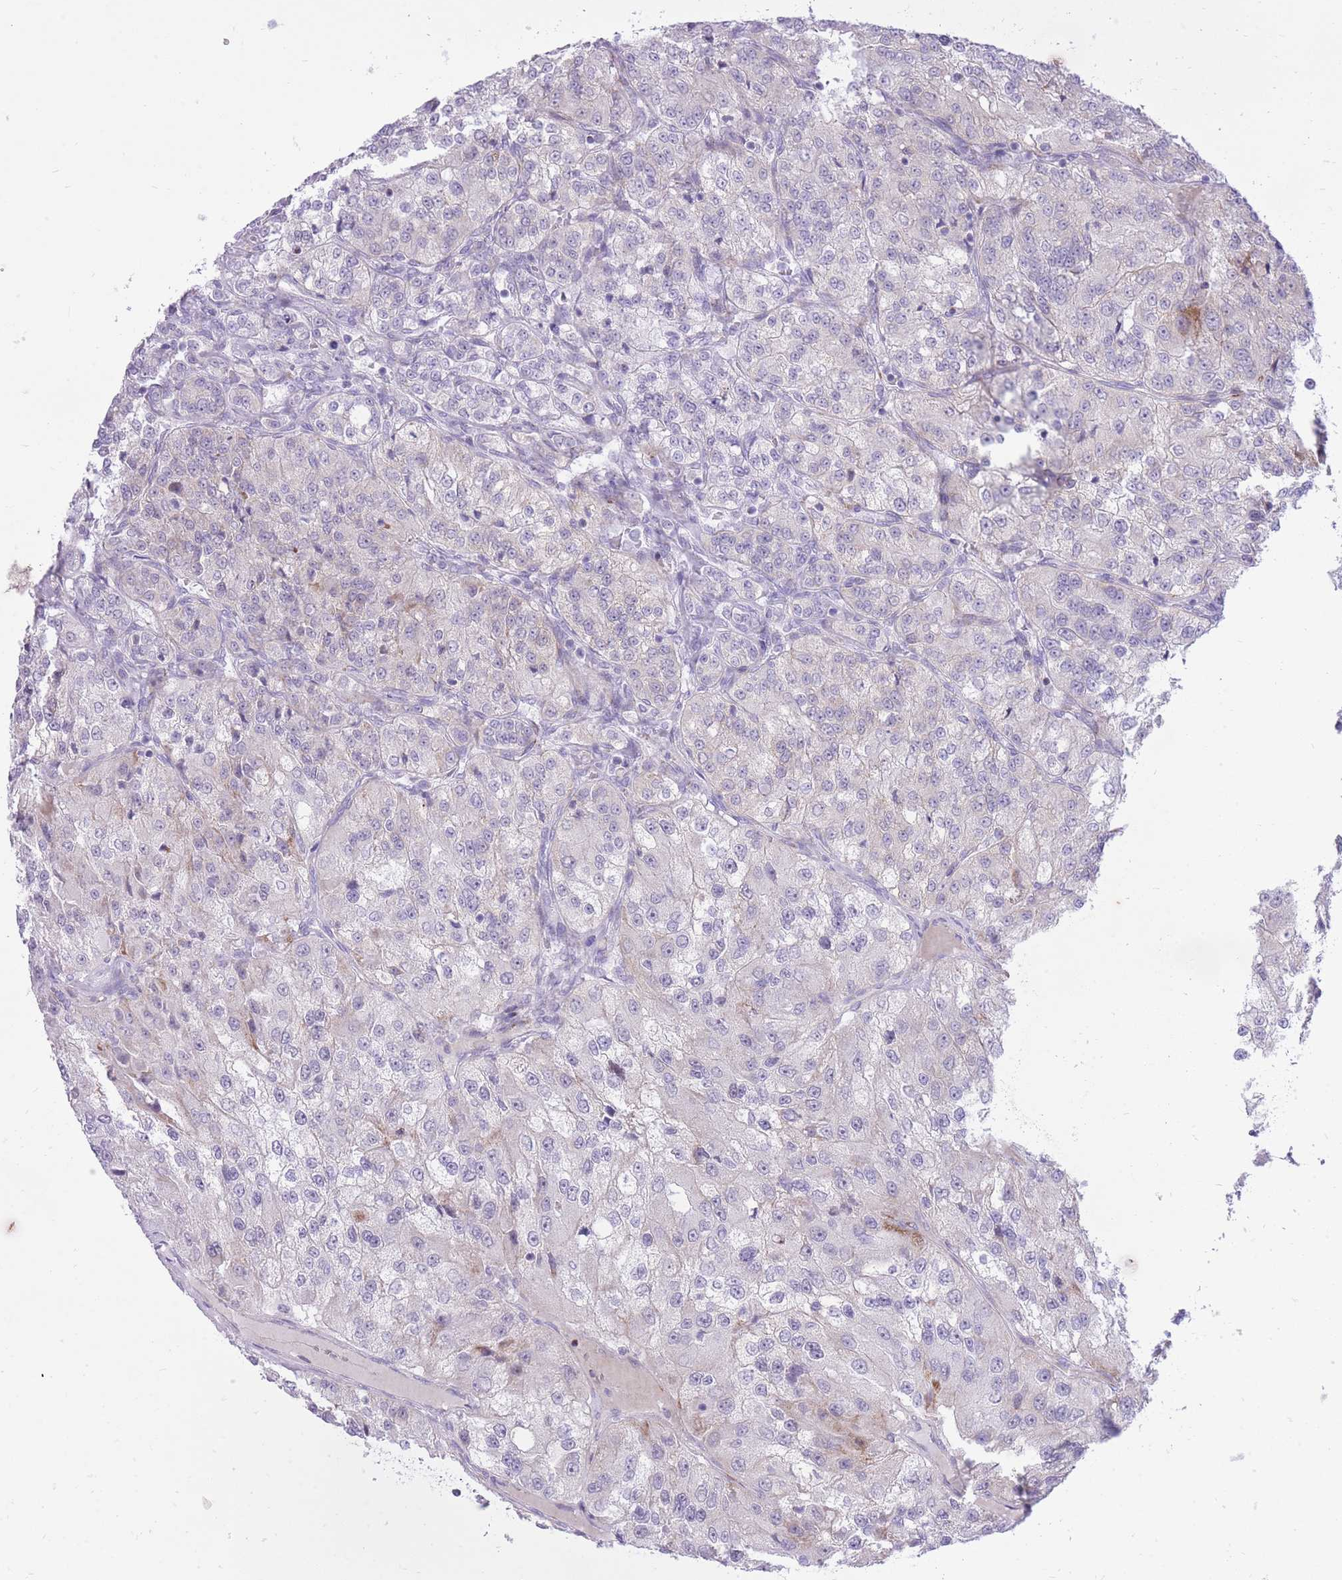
{"staining": {"intensity": "negative", "quantity": "none", "location": "none"}, "tissue": "renal cancer", "cell_type": "Tumor cells", "image_type": "cancer", "snomed": [{"axis": "morphology", "description": "Adenocarcinoma, NOS"}, {"axis": "topography", "description": "Kidney"}], "caption": "This is an immunohistochemistry image of renal cancer (adenocarcinoma). There is no staining in tumor cells.", "gene": "DENND2D", "patient": {"sex": "female", "age": 63}}